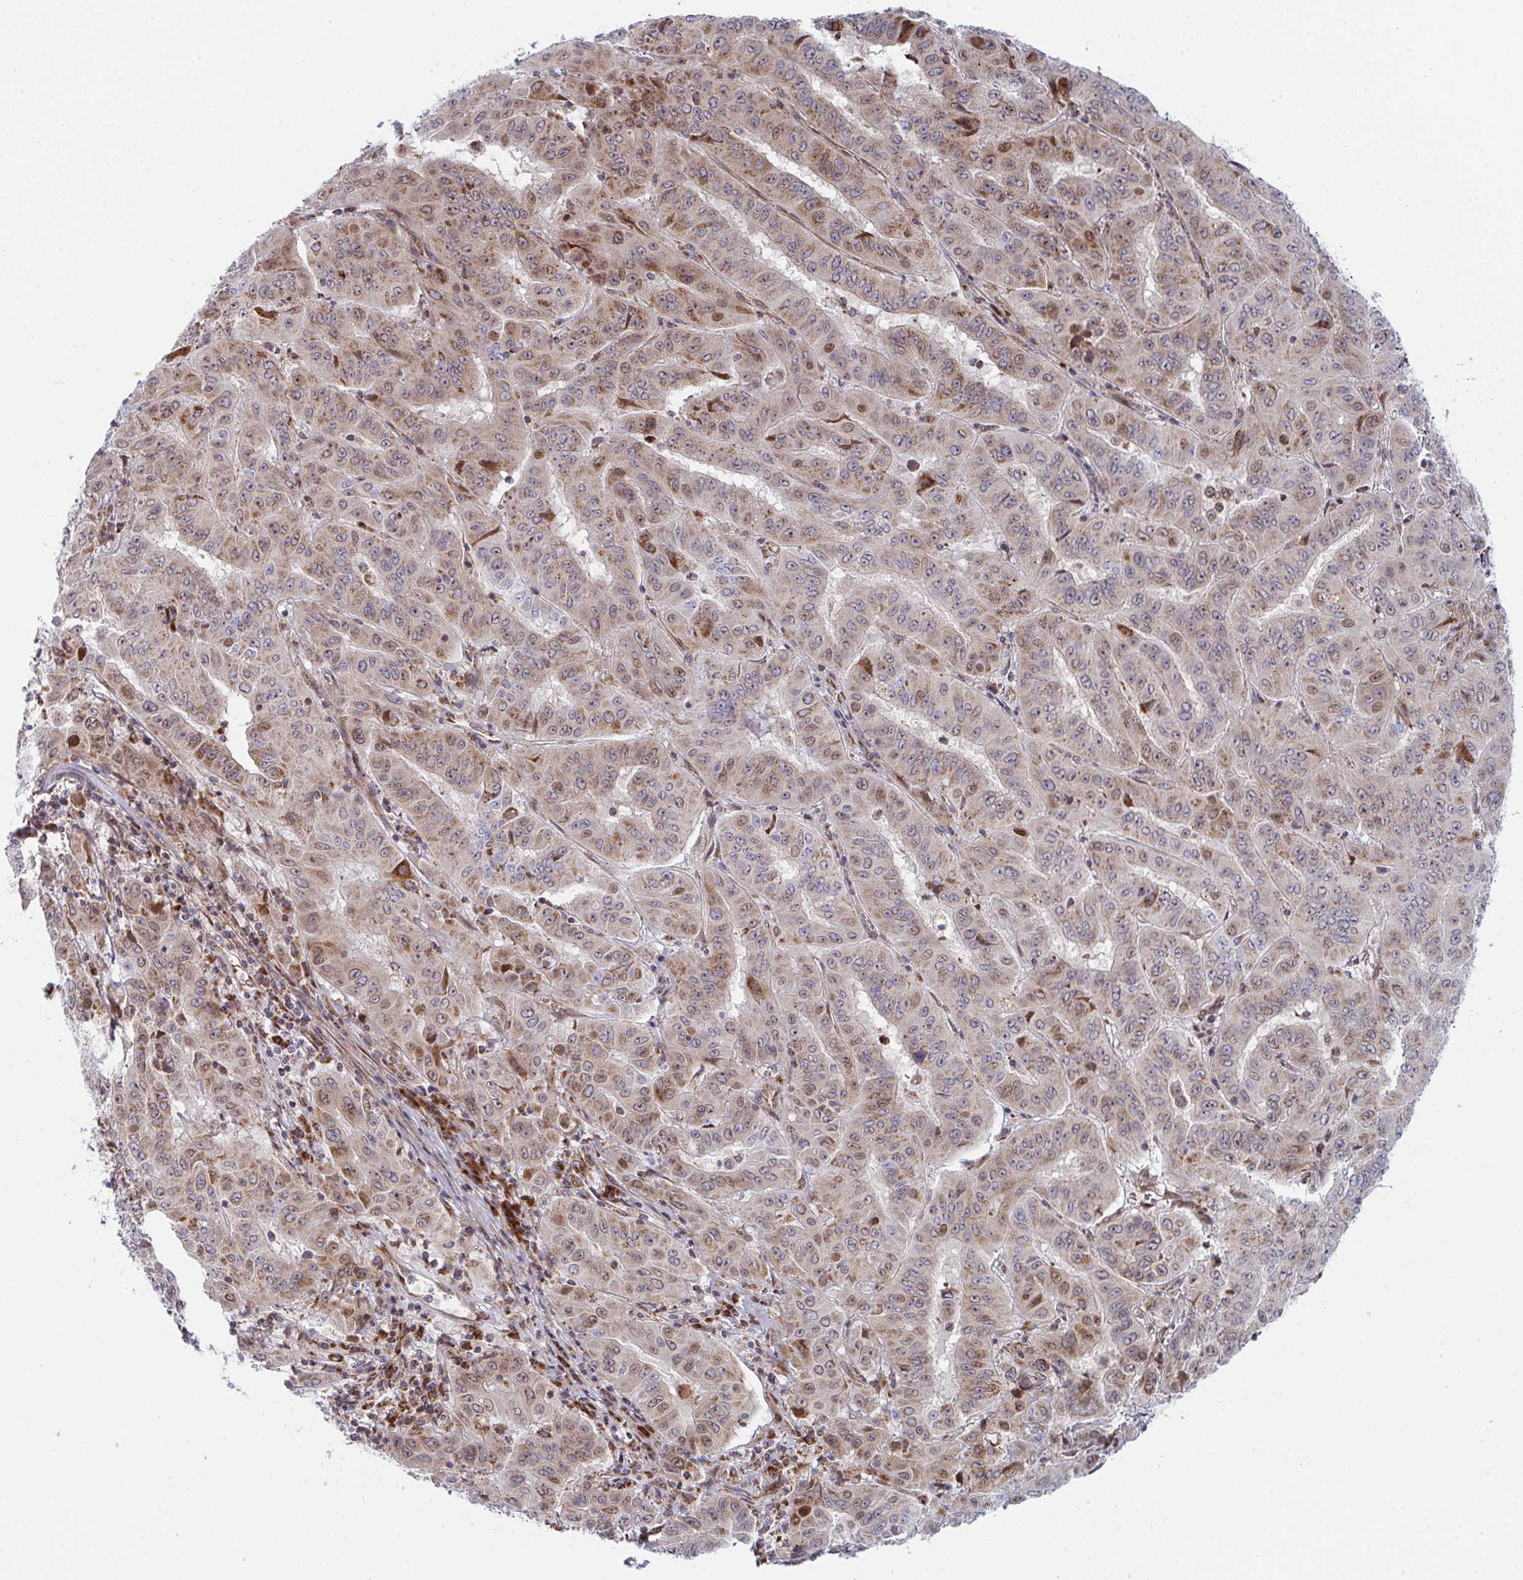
{"staining": {"intensity": "moderate", "quantity": "25%-75%", "location": "cytoplasmic/membranous,nuclear"}, "tissue": "pancreatic cancer", "cell_type": "Tumor cells", "image_type": "cancer", "snomed": [{"axis": "morphology", "description": "Adenocarcinoma, NOS"}, {"axis": "topography", "description": "Pancreas"}], "caption": "Immunohistochemistry (DAB (3,3'-diaminobenzidine)) staining of pancreatic cancer (adenocarcinoma) exhibits moderate cytoplasmic/membranous and nuclear protein positivity in approximately 25%-75% of tumor cells.", "gene": "PRKCH", "patient": {"sex": "male", "age": 63}}